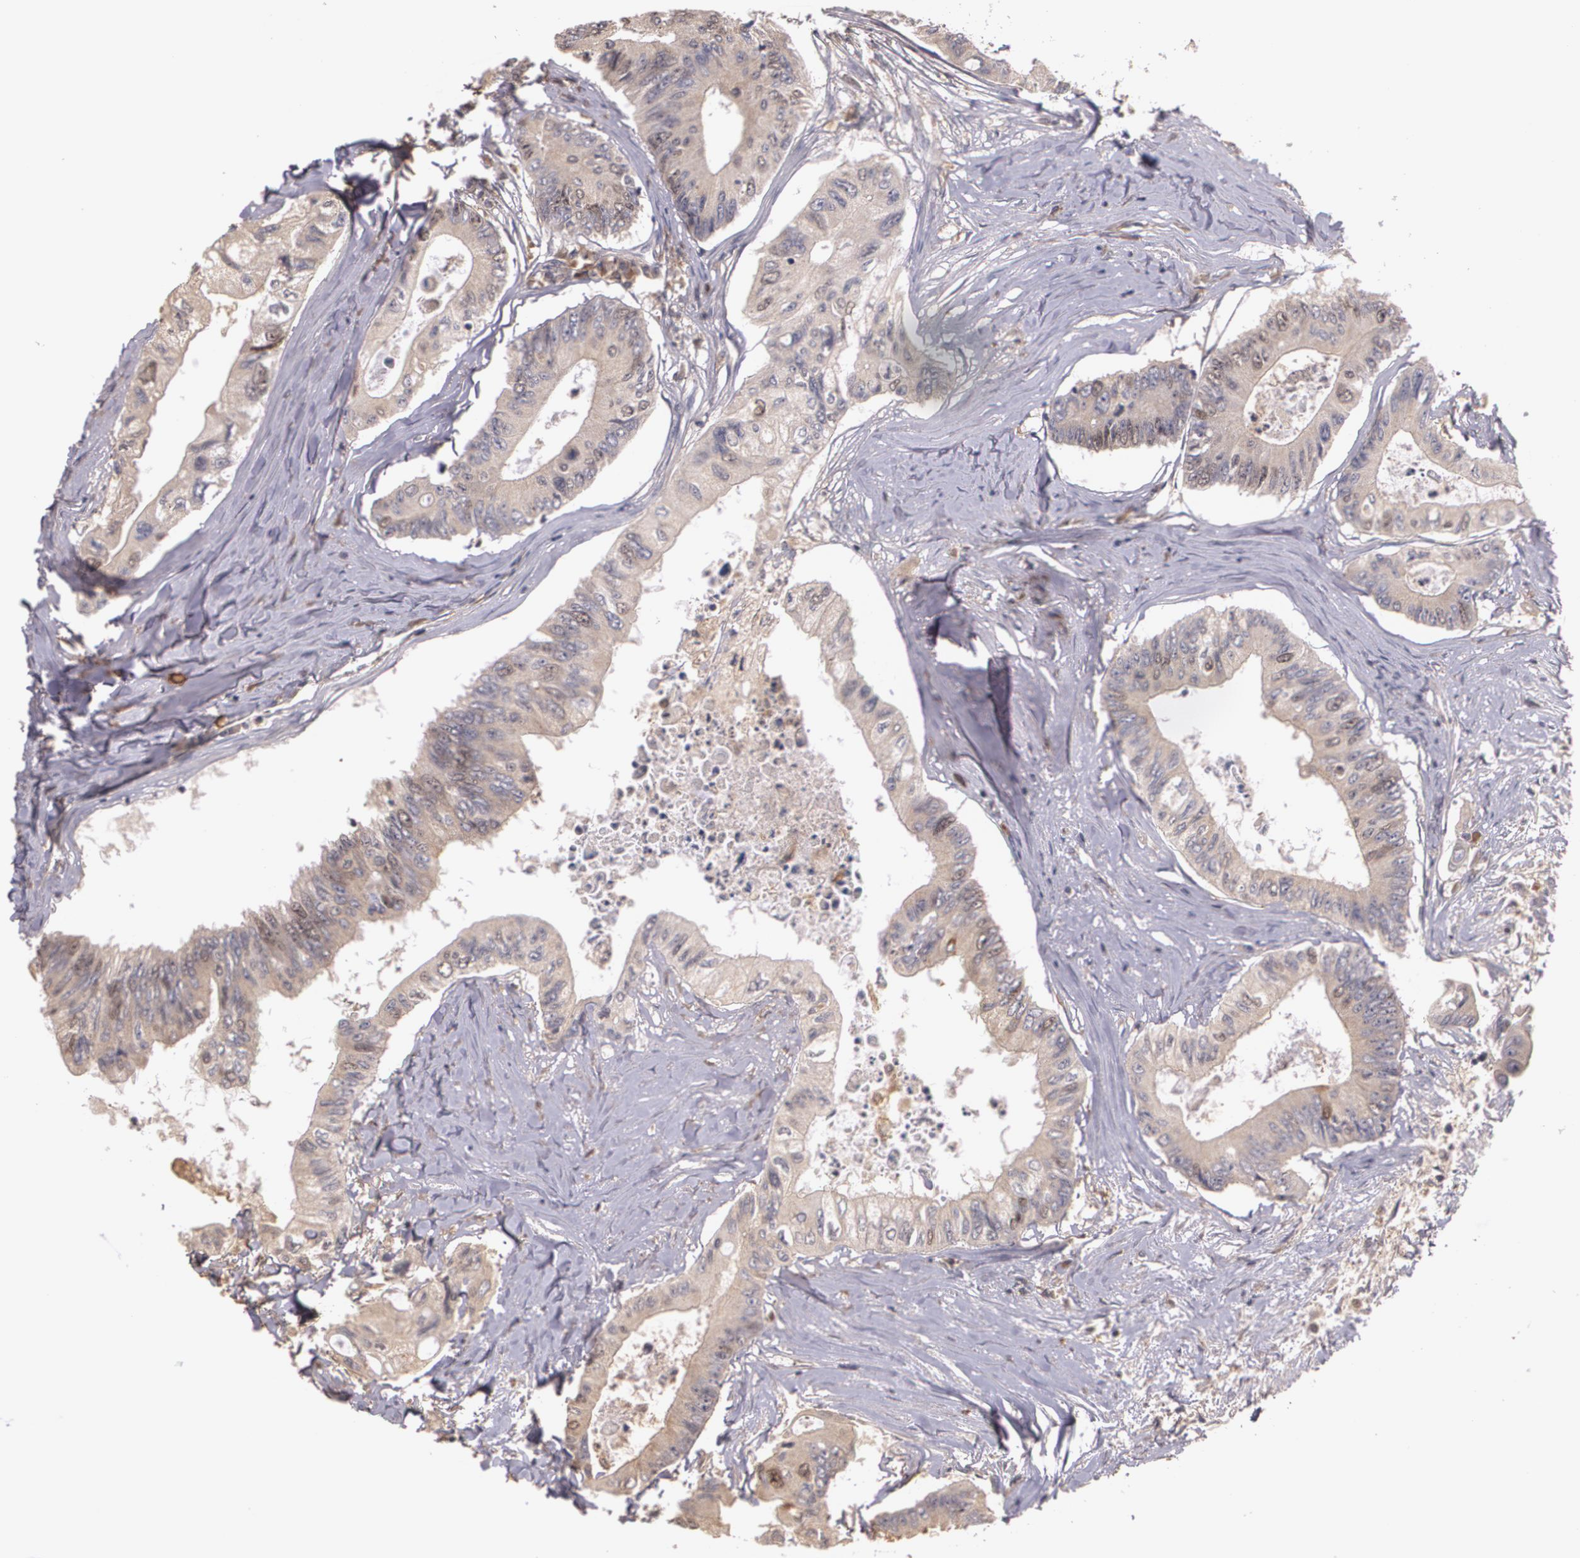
{"staining": {"intensity": "moderate", "quantity": "25%-75%", "location": "cytoplasmic/membranous,nuclear"}, "tissue": "colorectal cancer", "cell_type": "Tumor cells", "image_type": "cancer", "snomed": [{"axis": "morphology", "description": "Adenocarcinoma, NOS"}, {"axis": "topography", "description": "Colon"}], "caption": "Protein analysis of colorectal cancer tissue reveals moderate cytoplasmic/membranous and nuclear positivity in approximately 25%-75% of tumor cells.", "gene": "BRCA1", "patient": {"sex": "male", "age": 65}}